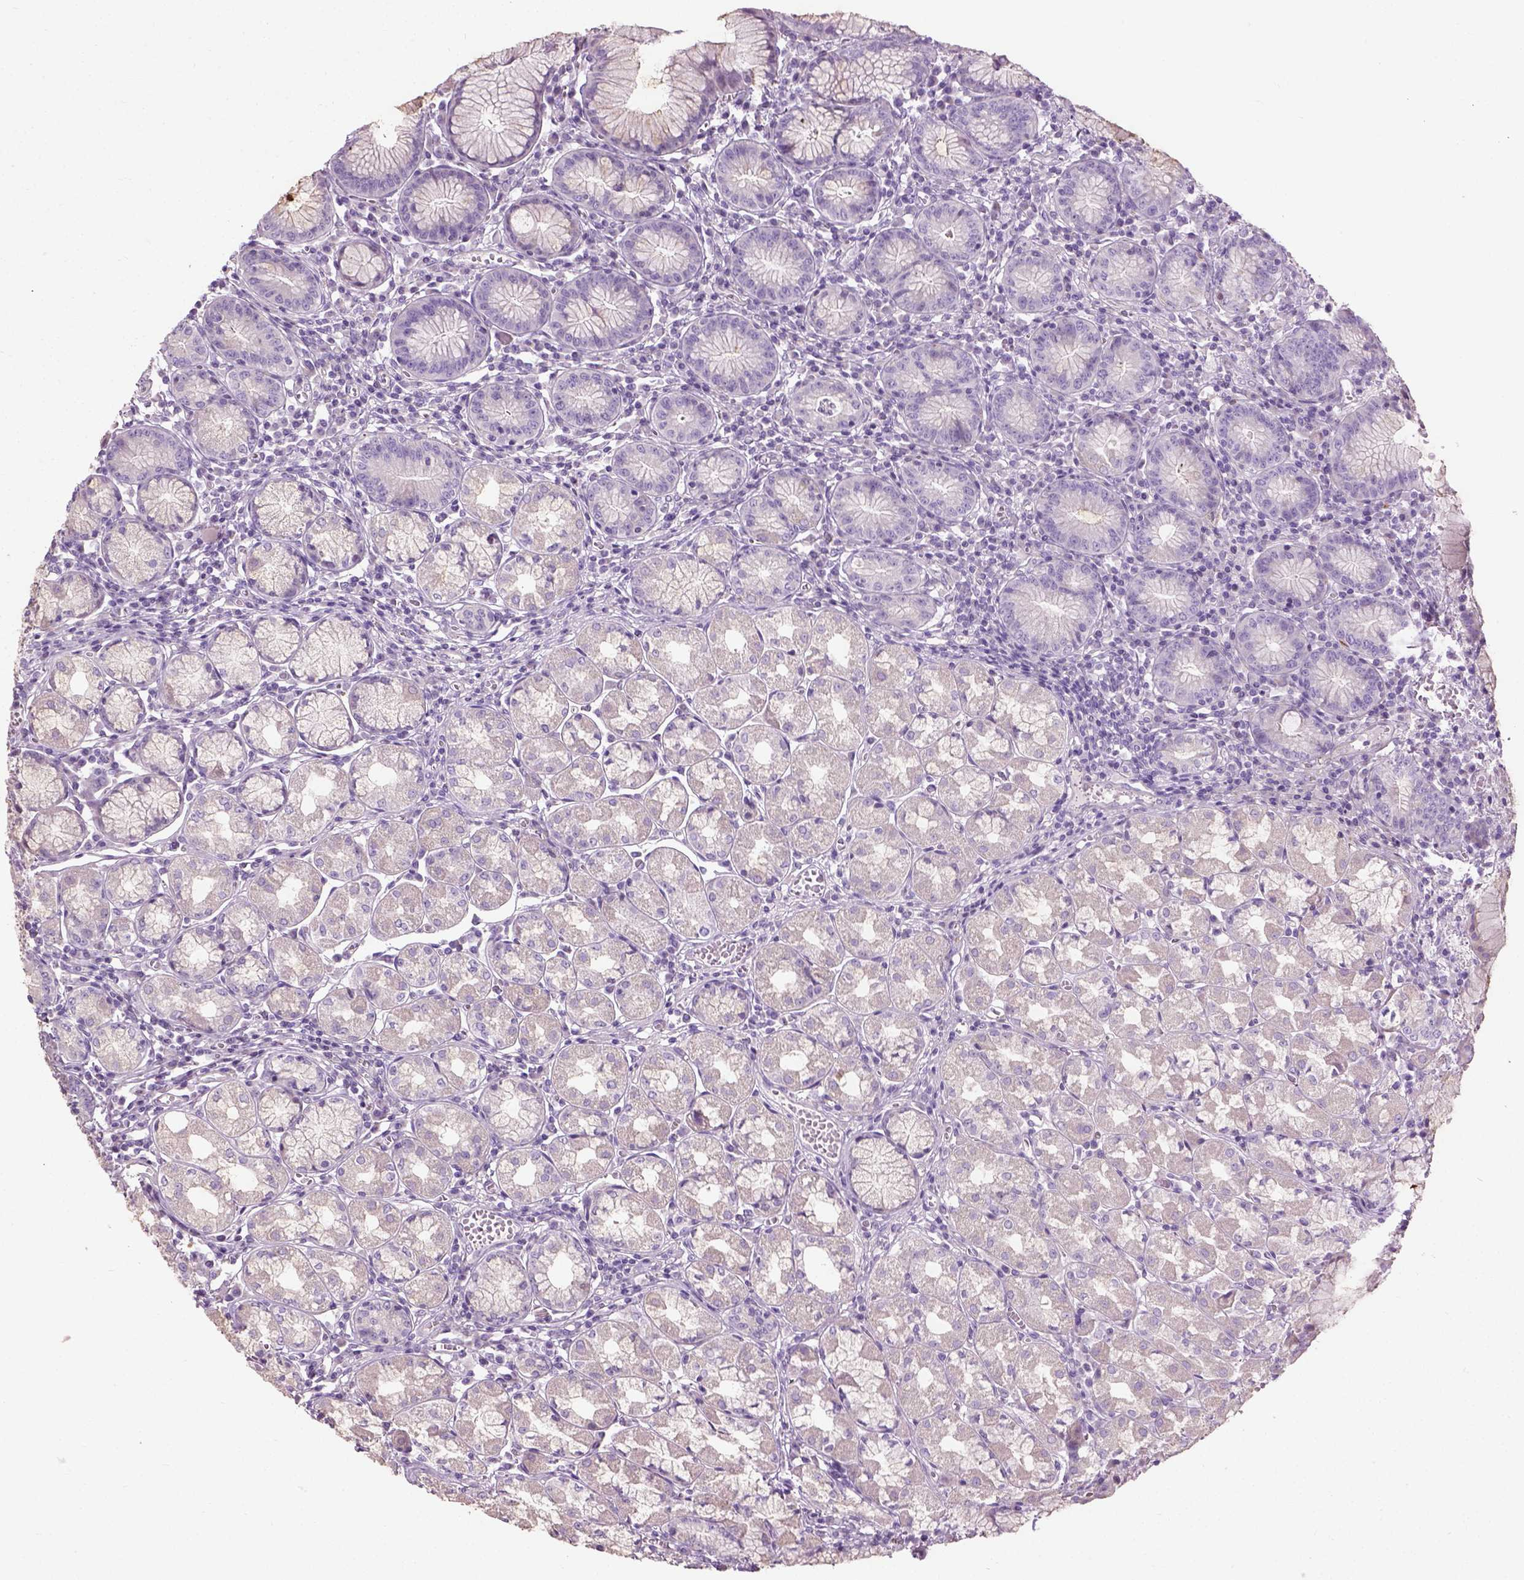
{"staining": {"intensity": "weak", "quantity": "<25%", "location": "cytoplasmic/membranous"}, "tissue": "stomach", "cell_type": "Glandular cells", "image_type": "normal", "snomed": [{"axis": "morphology", "description": "Normal tissue, NOS"}, {"axis": "topography", "description": "Stomach"}], "caption": "This histopathology image is of unremarkable stomach stained with IHC to label a protein in brown with the nuclei are counter-stained blue. There is no positivity in glandular cells.", "gene": "PKP3", "patient": {"sex": "male", "age": 55}}